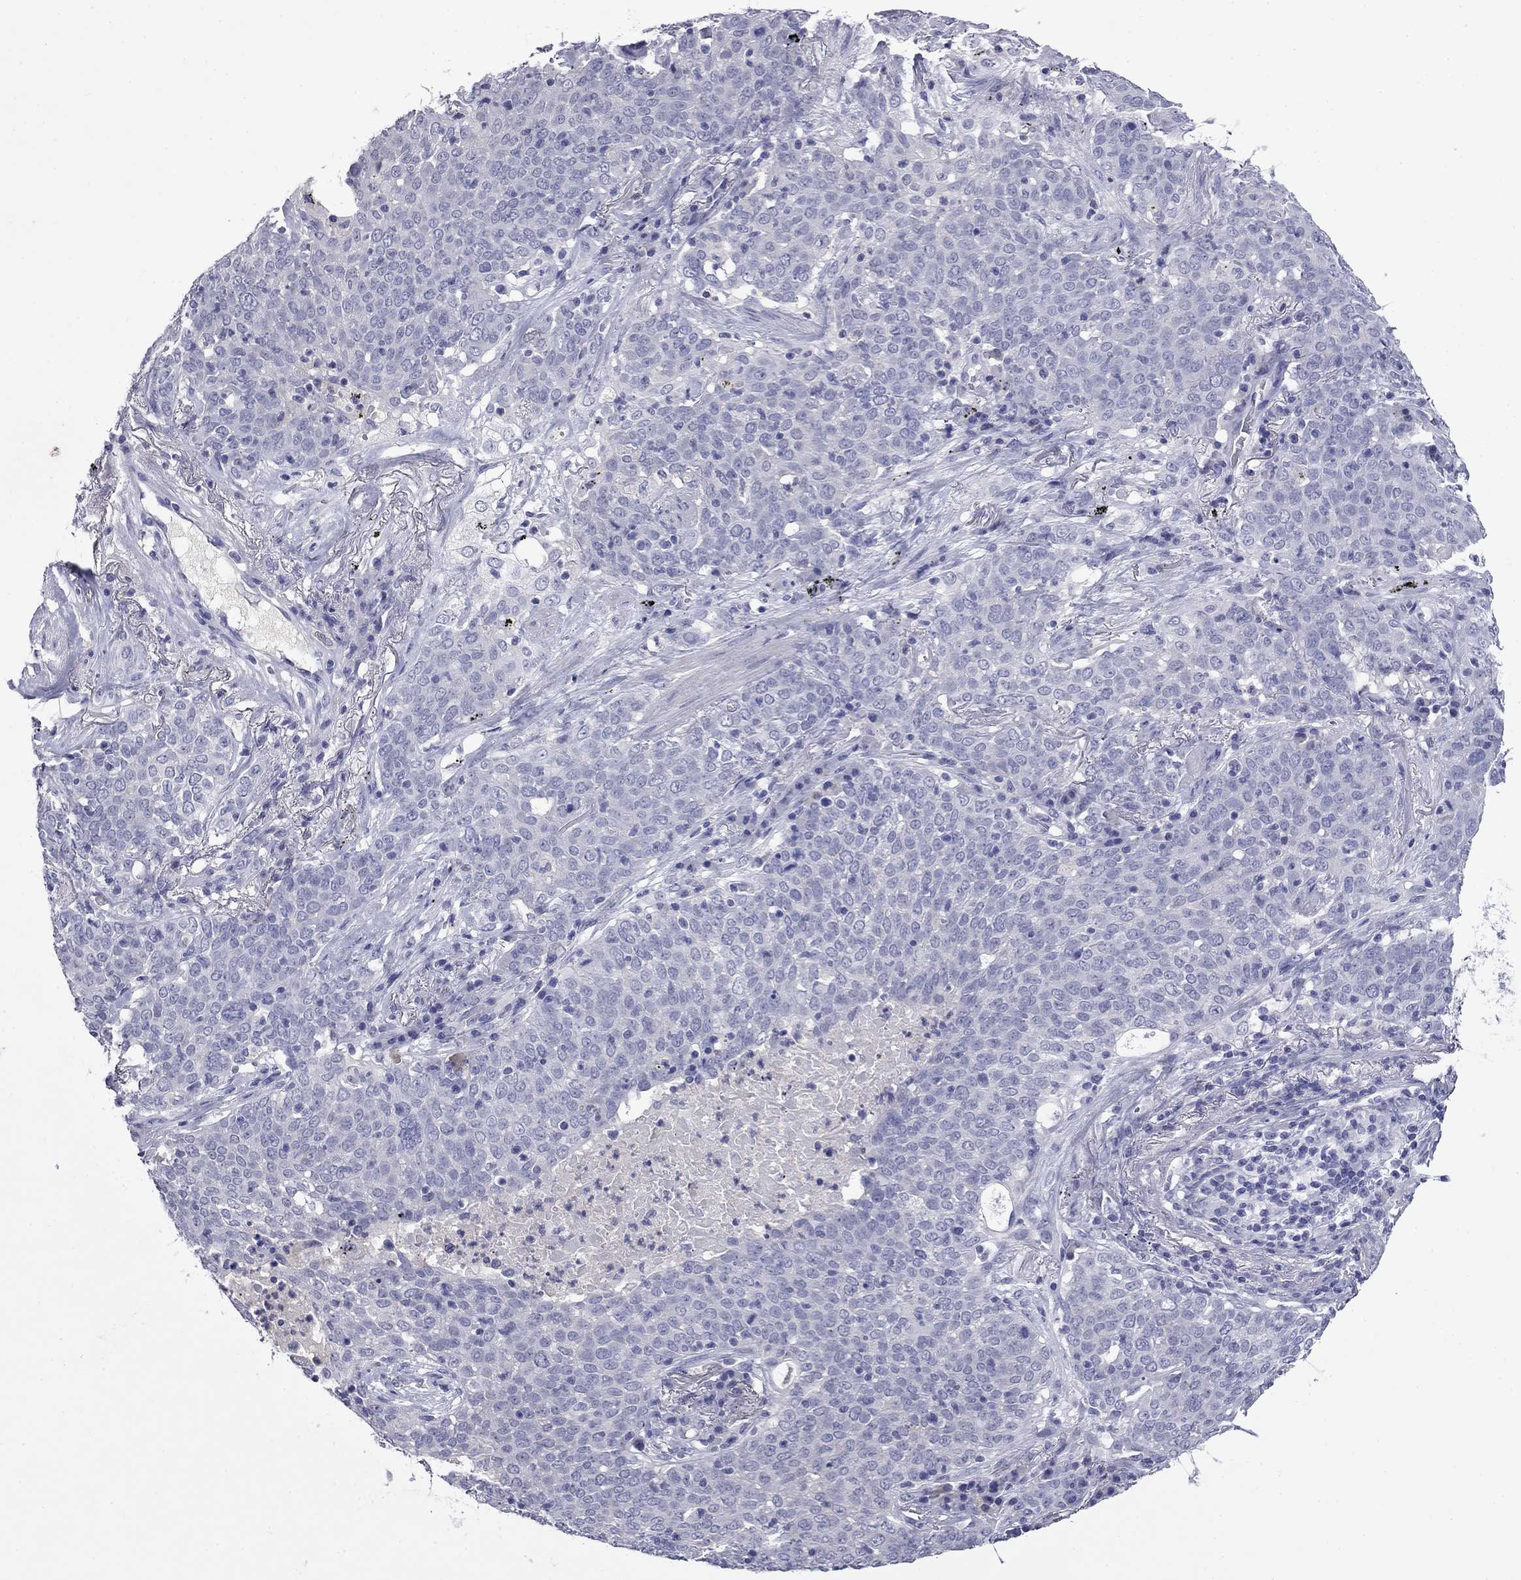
{"staining": {"intensity": "negative", "quantity": "none", "location": "none"}, "tissue": "lung cancer", "cell_type": "Tumor cells", "image_type": "cancer", "snomed": [{"axis": "morphology", "description": "Squamous cell carcinoma, NOS"}, {"axis": "topography", "description": "Lung"}], "caption": "A photomicrograph of lung cancer stained for a protein shows no brown staining in tumor cells. Nuclei are stained in blue.", "gene": "CFAP119", "patient": {"sex": "male", "age": 82}}